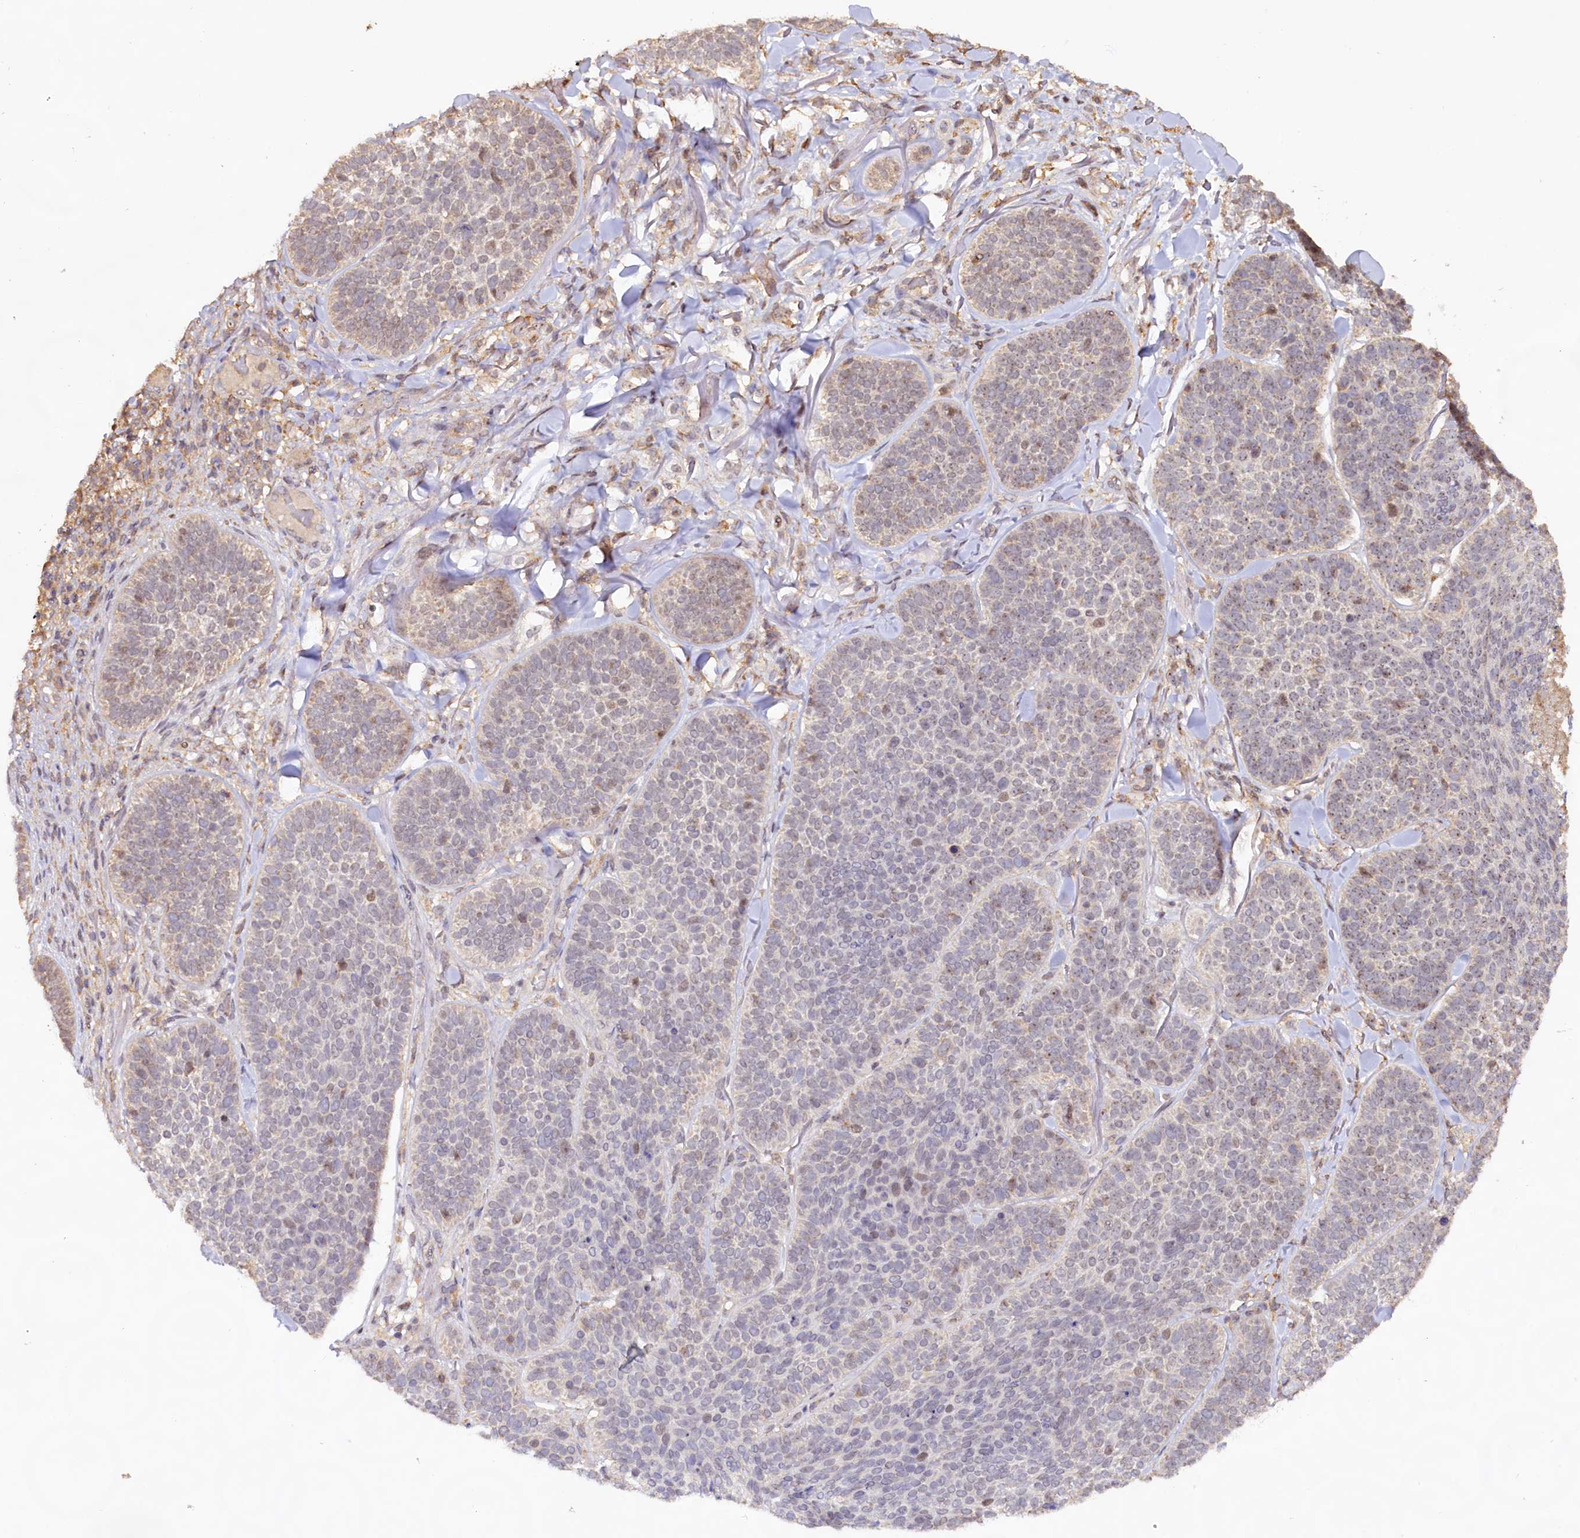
{"staining": {"intensity": "weak", "quantity": "<25%", "location": "nuclear"}, "tissue": "skin cancer", "cell_type": "Tumor cells", "image_type": "cancer", "snomed": [{"axis": "morphology", "description": "Basal cell carcinoma"}, {"axis": "topography", "description": "Skin"}], "caption": "The immunohistochemistry (IHC) image has no significant staining in tumor cells of skin cancer (basal cell carcinoma) tissue.", "gene": "RRP8", "patient": {"sex": "male", "age": 85}}